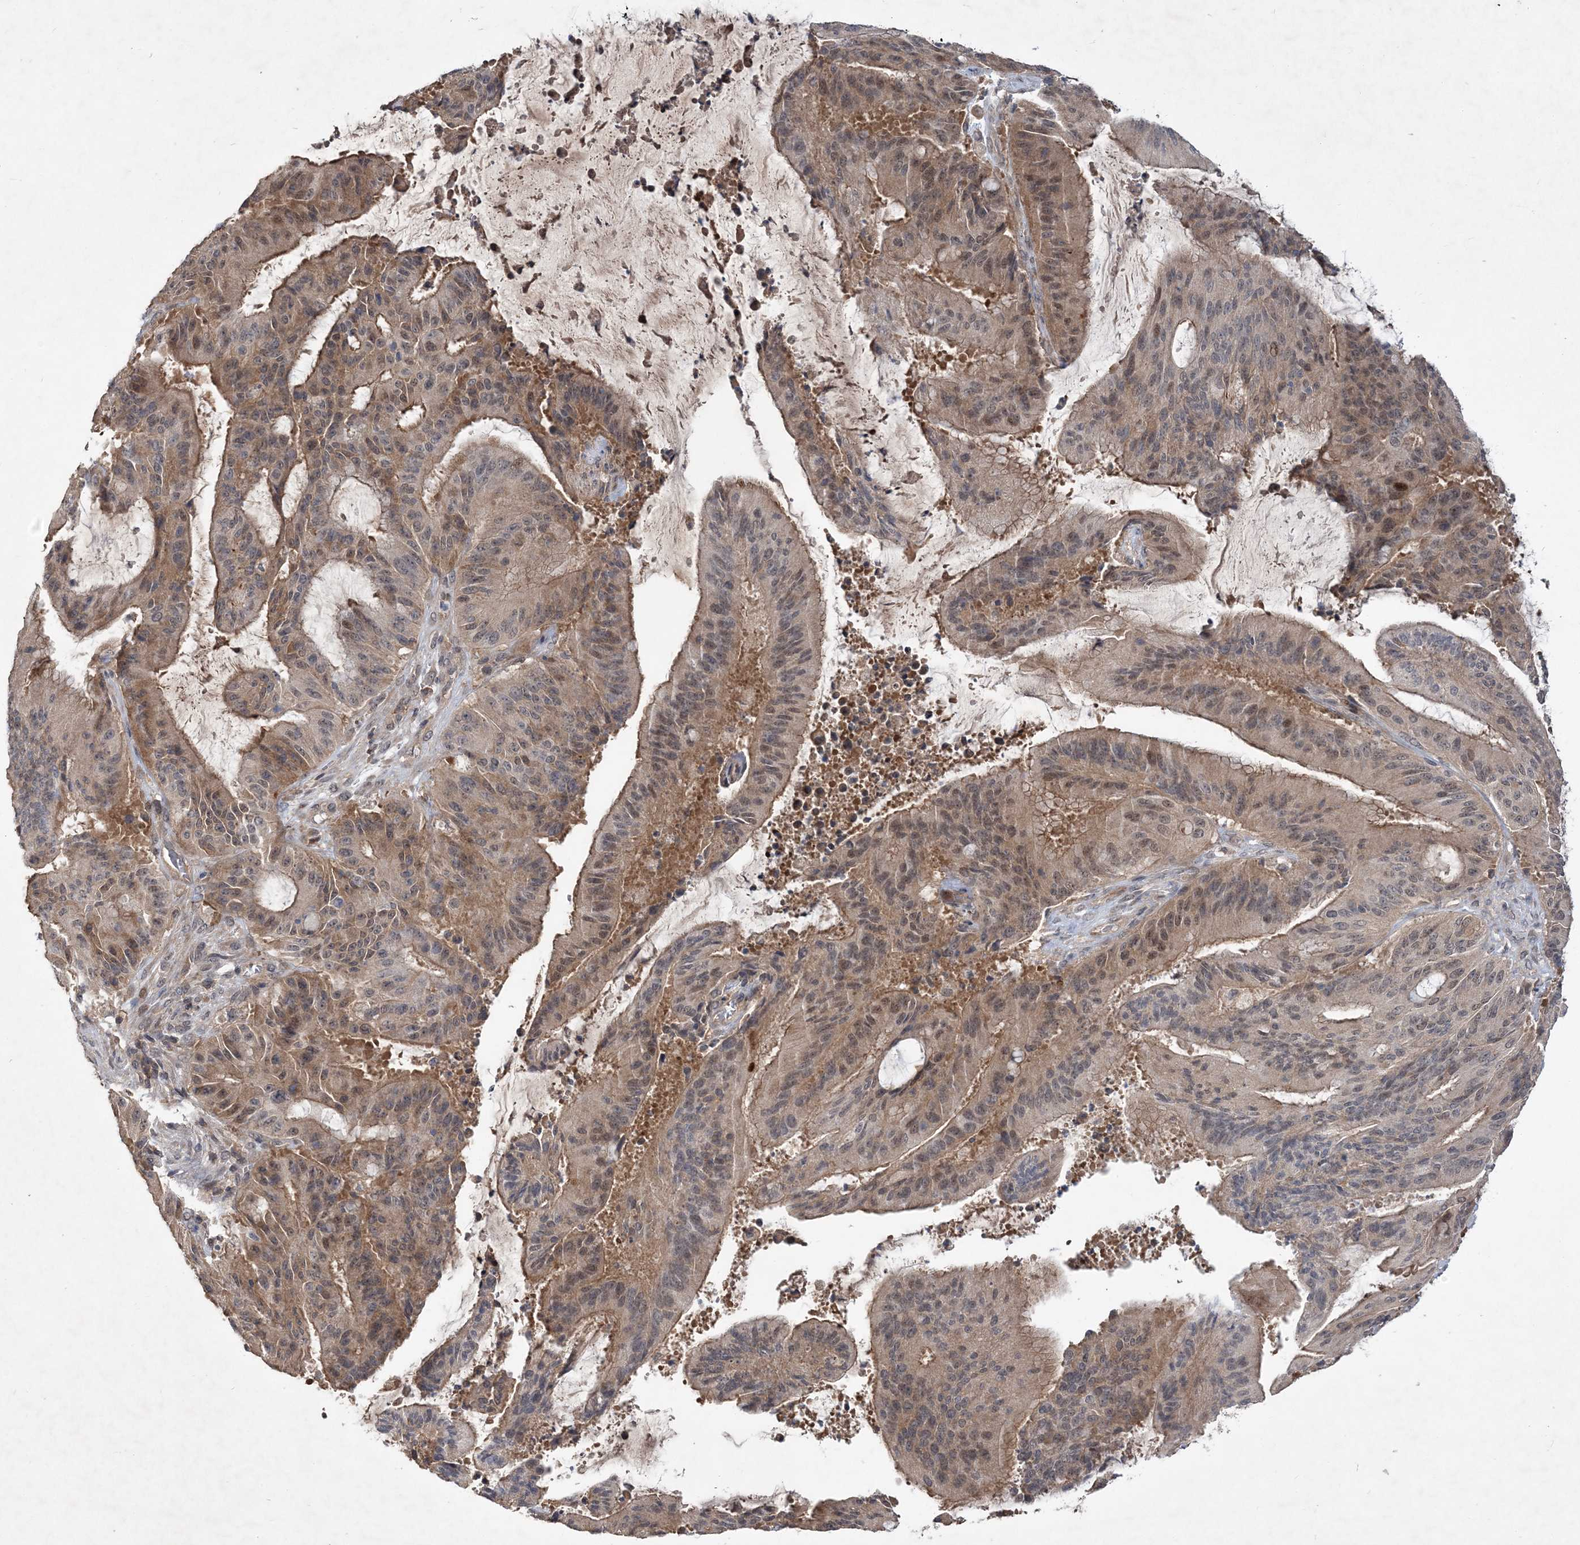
{"staining": {"intensity": "moderate", "quantity": ">75%", "location": "cytoplasmic/membranous,nuclear"}, "tissue": "liver cancer", "cell_type": "Tumor cells", "image_type": "cancer", "snomed": [{"axis": "morphology", "description": "Normal tissue, NOS"}, {"axis": "morphology", "description": "Cholangiocarcinoma"}, {"axis": "topography", "description": "Liver"}, {"axis": "topography", "description": "Peripheral nerve tissue"}], "caption": "A photomicrograph of liver cancer (cholangiocarcinoma) stained for a protein shows moderate cytoplasmic/membranous and nuclear brown staining in tumor cells.", "gene": "RNF25", "patient": {"sex": "female", "age": 73}}